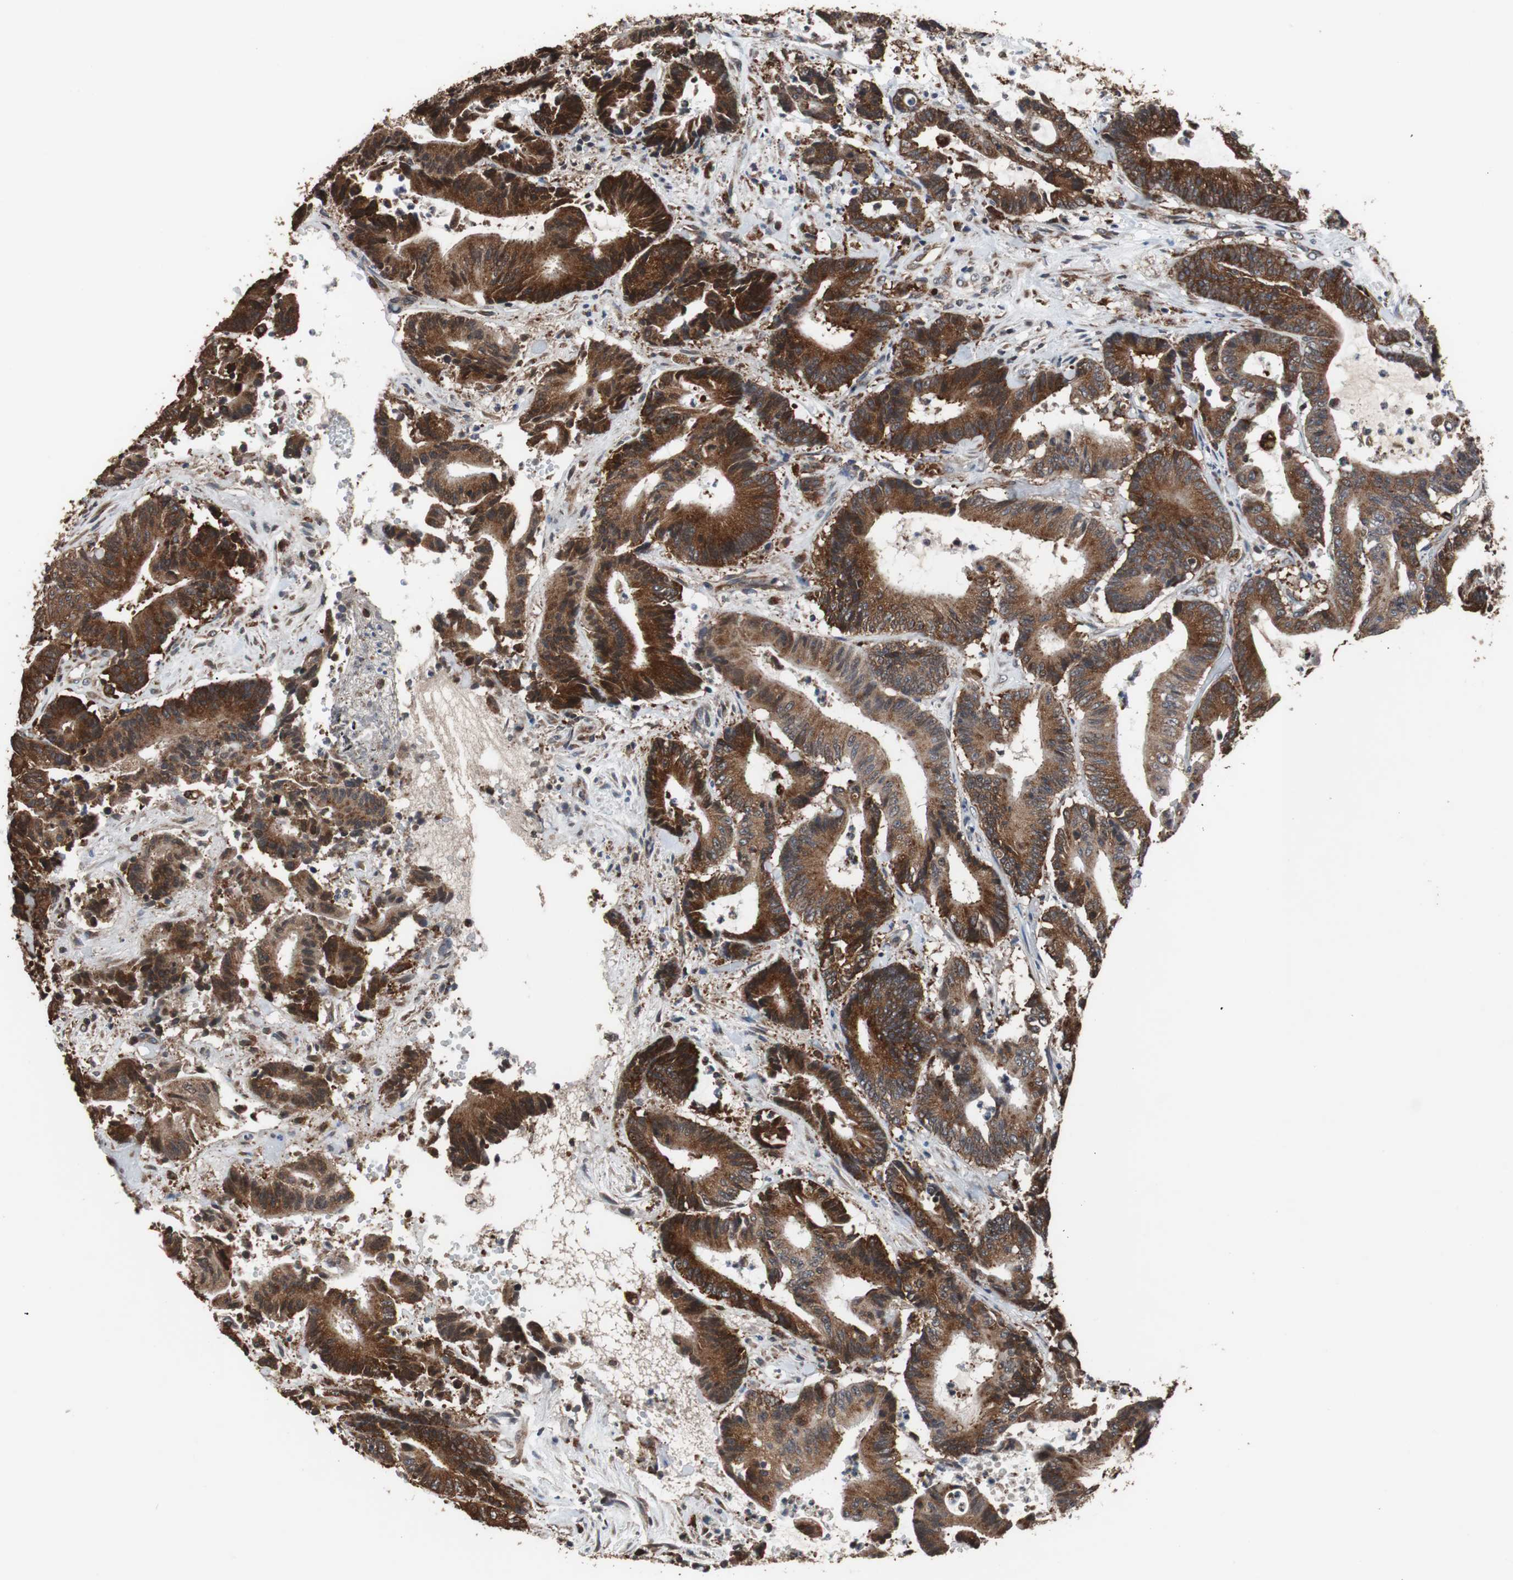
{"staining": {"intensity": "strong", "quantity": ">75%", "location": "cytoplasmic/membranous"}, "tissue": "colorectal cancer", "cell_type": "Tumor cells", "image_type": "cancer", "snomed": [{"axis": "morphology", "description": "Adenocarcinoma, NOS"}, {"axis": "topography", "description": "Colon"}], "caption": "Immunohistochemical staining of colorectal adenocarcinoma demonstrates high levels of strong cytoplasmic/membranous protein staining in approximately >75% of tumor cells. The staining is performed using DAB (3,3'-diaminobenzidine) brown chromogen to label protein expression. The nuclei are counter-stained blue using hematoxylin.", "gene": "USP10", "patient": {"sex": "female", "age": 84}}